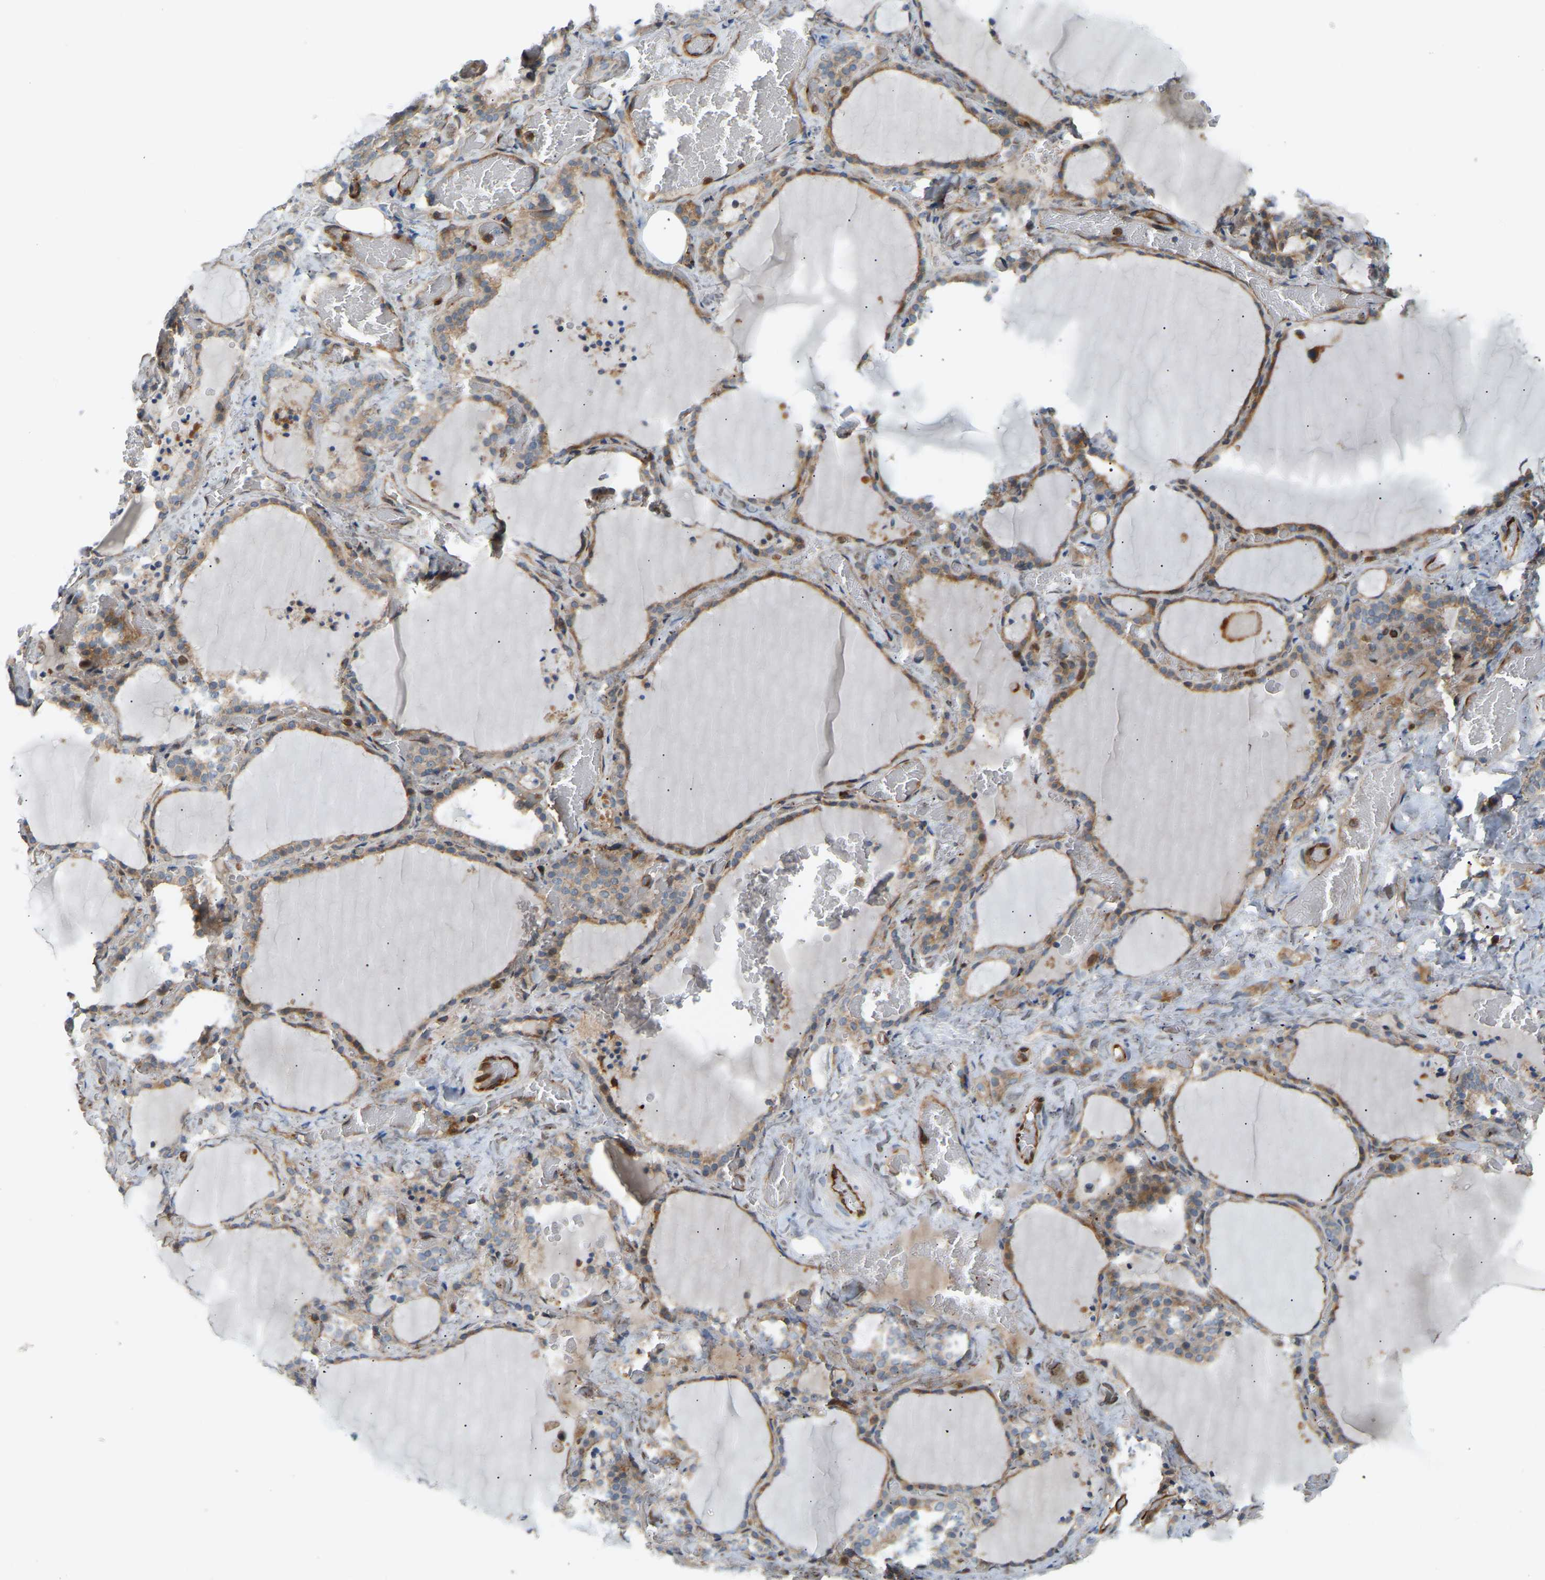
{"staining": {"intensity": "weak", "quantity": ">75%", "location": "cytoplasmic/membranous"}, "tissue": "thyroid gland", "cell_type": "Glandular cells", "image_type": "normal", "snomed": [{"axis": "morphology", "description": "Normal tissue, NOS"}, {"axis": "topography", "description": "Thyroid gland"}], "caption": "Thyroid gland stained with a brown dye demonstrates weak cytoplasmic/membranous positive expression in about >75% of glandular cells.", "gene": "PLCG2", "patient": {"sex": "female", "age": 22}}